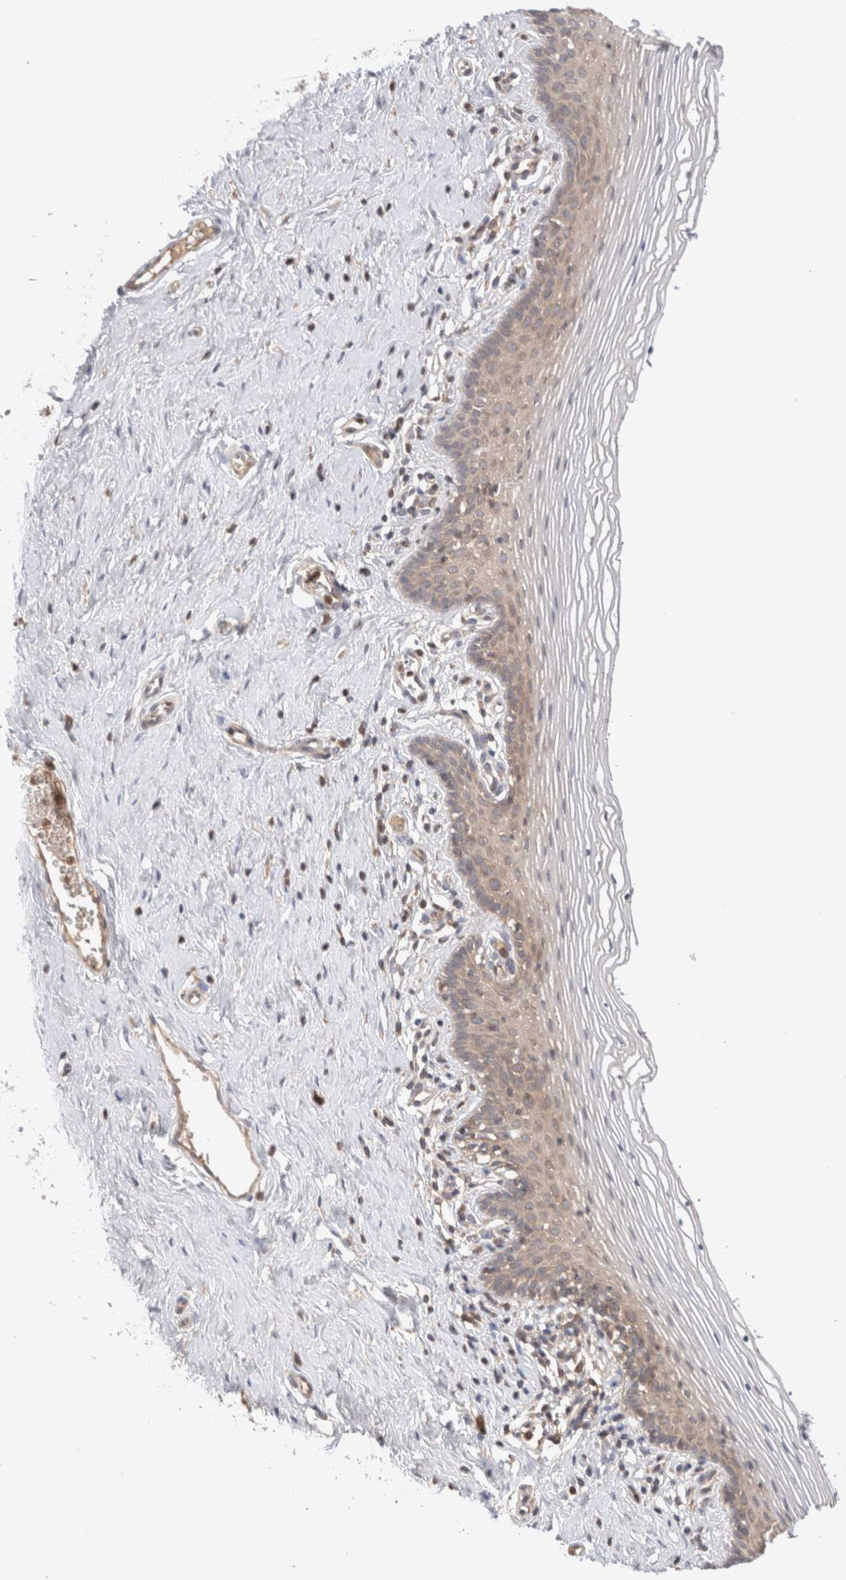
{"staining": {"intensity": "weak", "quantity": "<25%", "location": "cytoplasmic/membranous"}, "tissue": "vagina", "cell_type": "Squamous epithelial cells", "image_type": "normal", "snomed": [{"axis": "morphology", "description": "Normal tissue, NOS"}, {"axis": "topography", "description": "Vagina"}], "caption": "Immunohistochemistry (IHC) micrograph of benign human vagina stained for a protein (brown), which exhibits no positivity in squamous epithelial cells.", "gene": "SIKE1", "patient": {"sex": "female", "age": 32}}